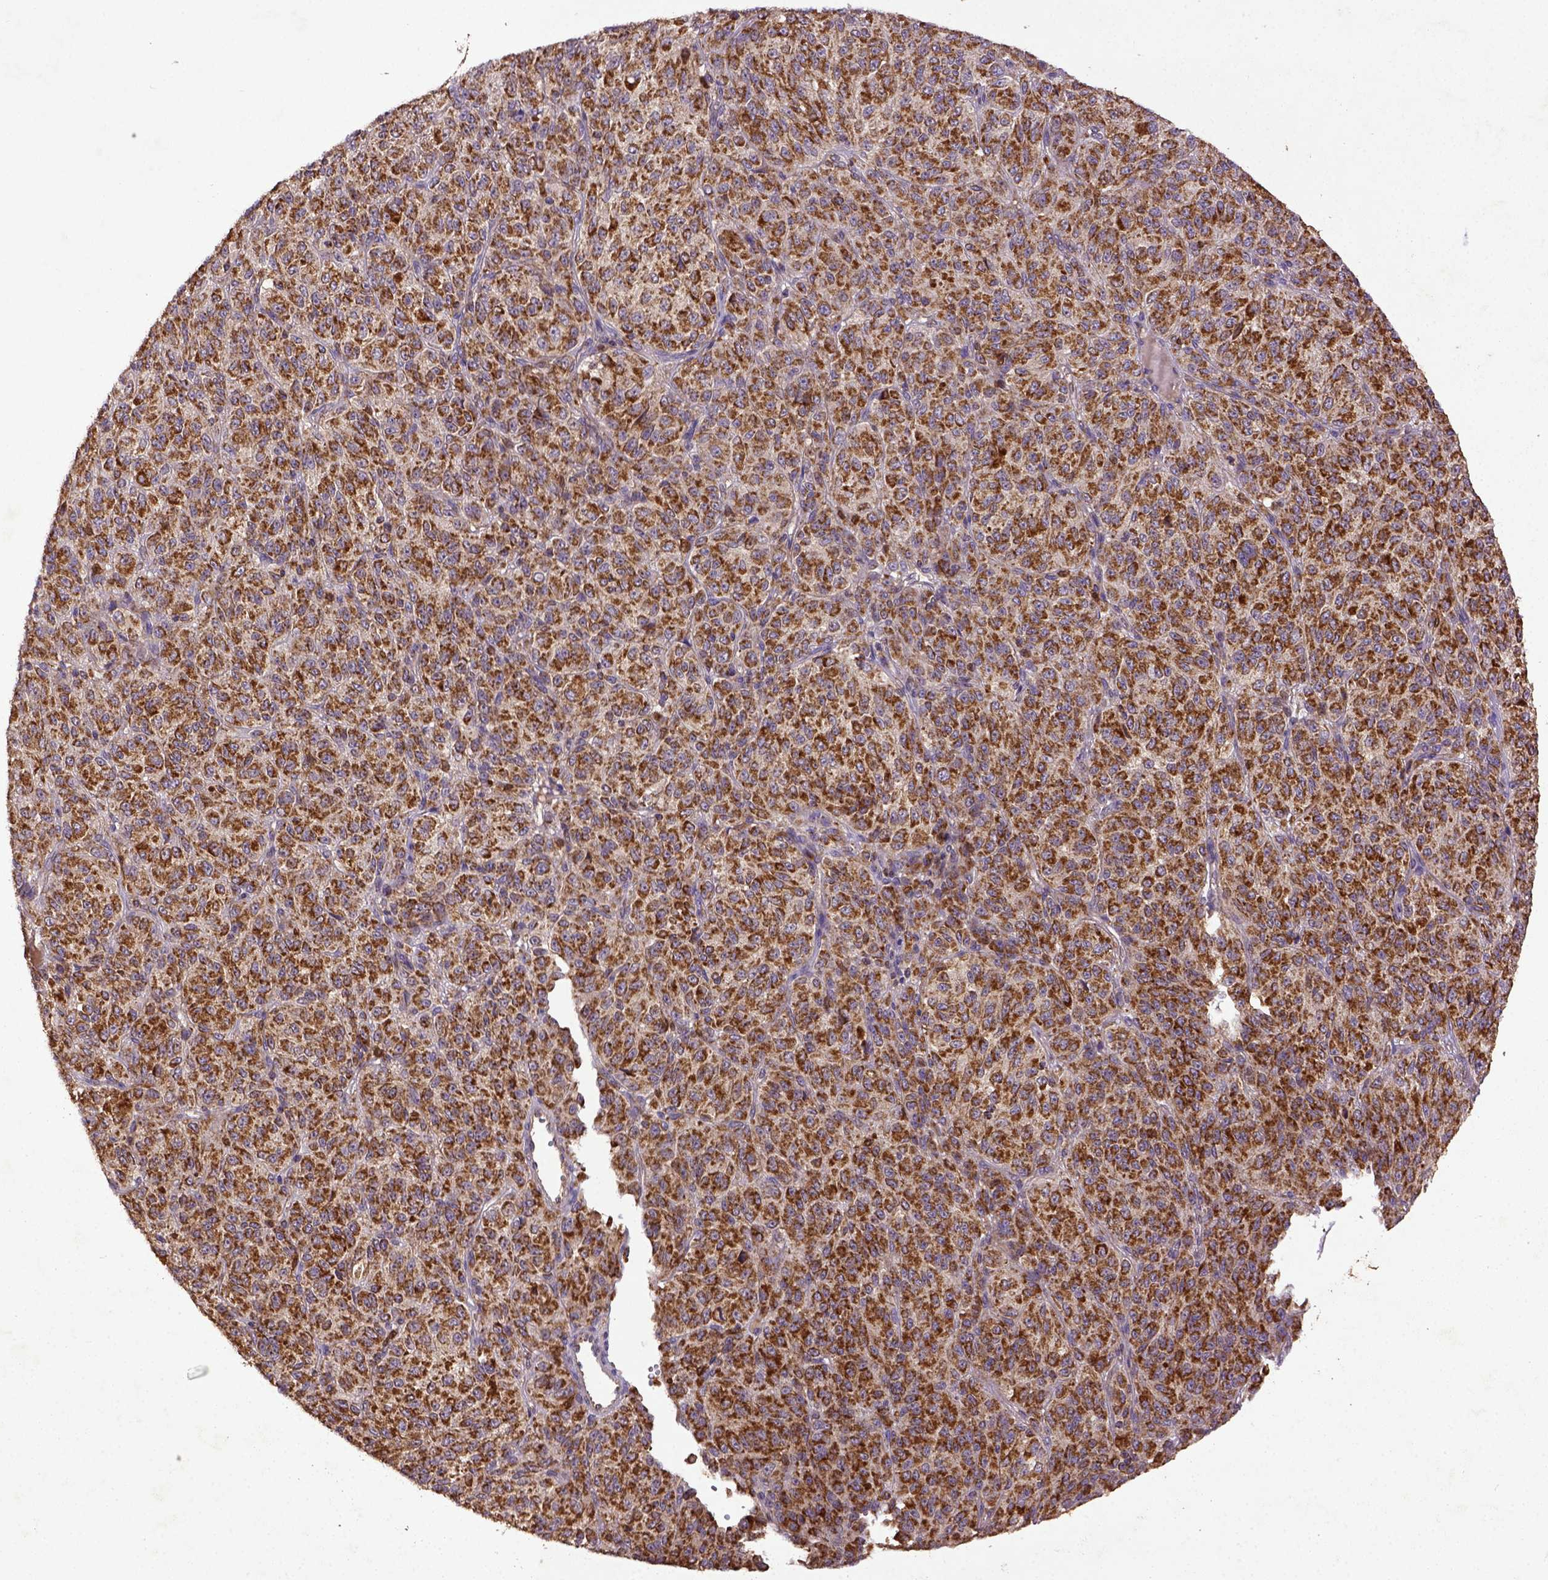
{"staining": {"intensity": "strong", "quantity": ">75%", "location": "cytoplasmic/membranous"}, "tissue": "melanoma", "cell_type": "Tumor cells", "image_type": "cancer", "snomed": [{"axis": "morphology", "description": "Malignant melanoma, Metastatic site"}, {"axis": "topography", "description": "Brain"}], "caption": "Immunohistochemical staining of human malignant melanoma (metastatic site) shows high levels of strong cytoplasmic/membranous protein positivity in approximately >75% of tumor cells.", "gene": "MT-CO1", "patient": {"sex": "female", "age": 56}}